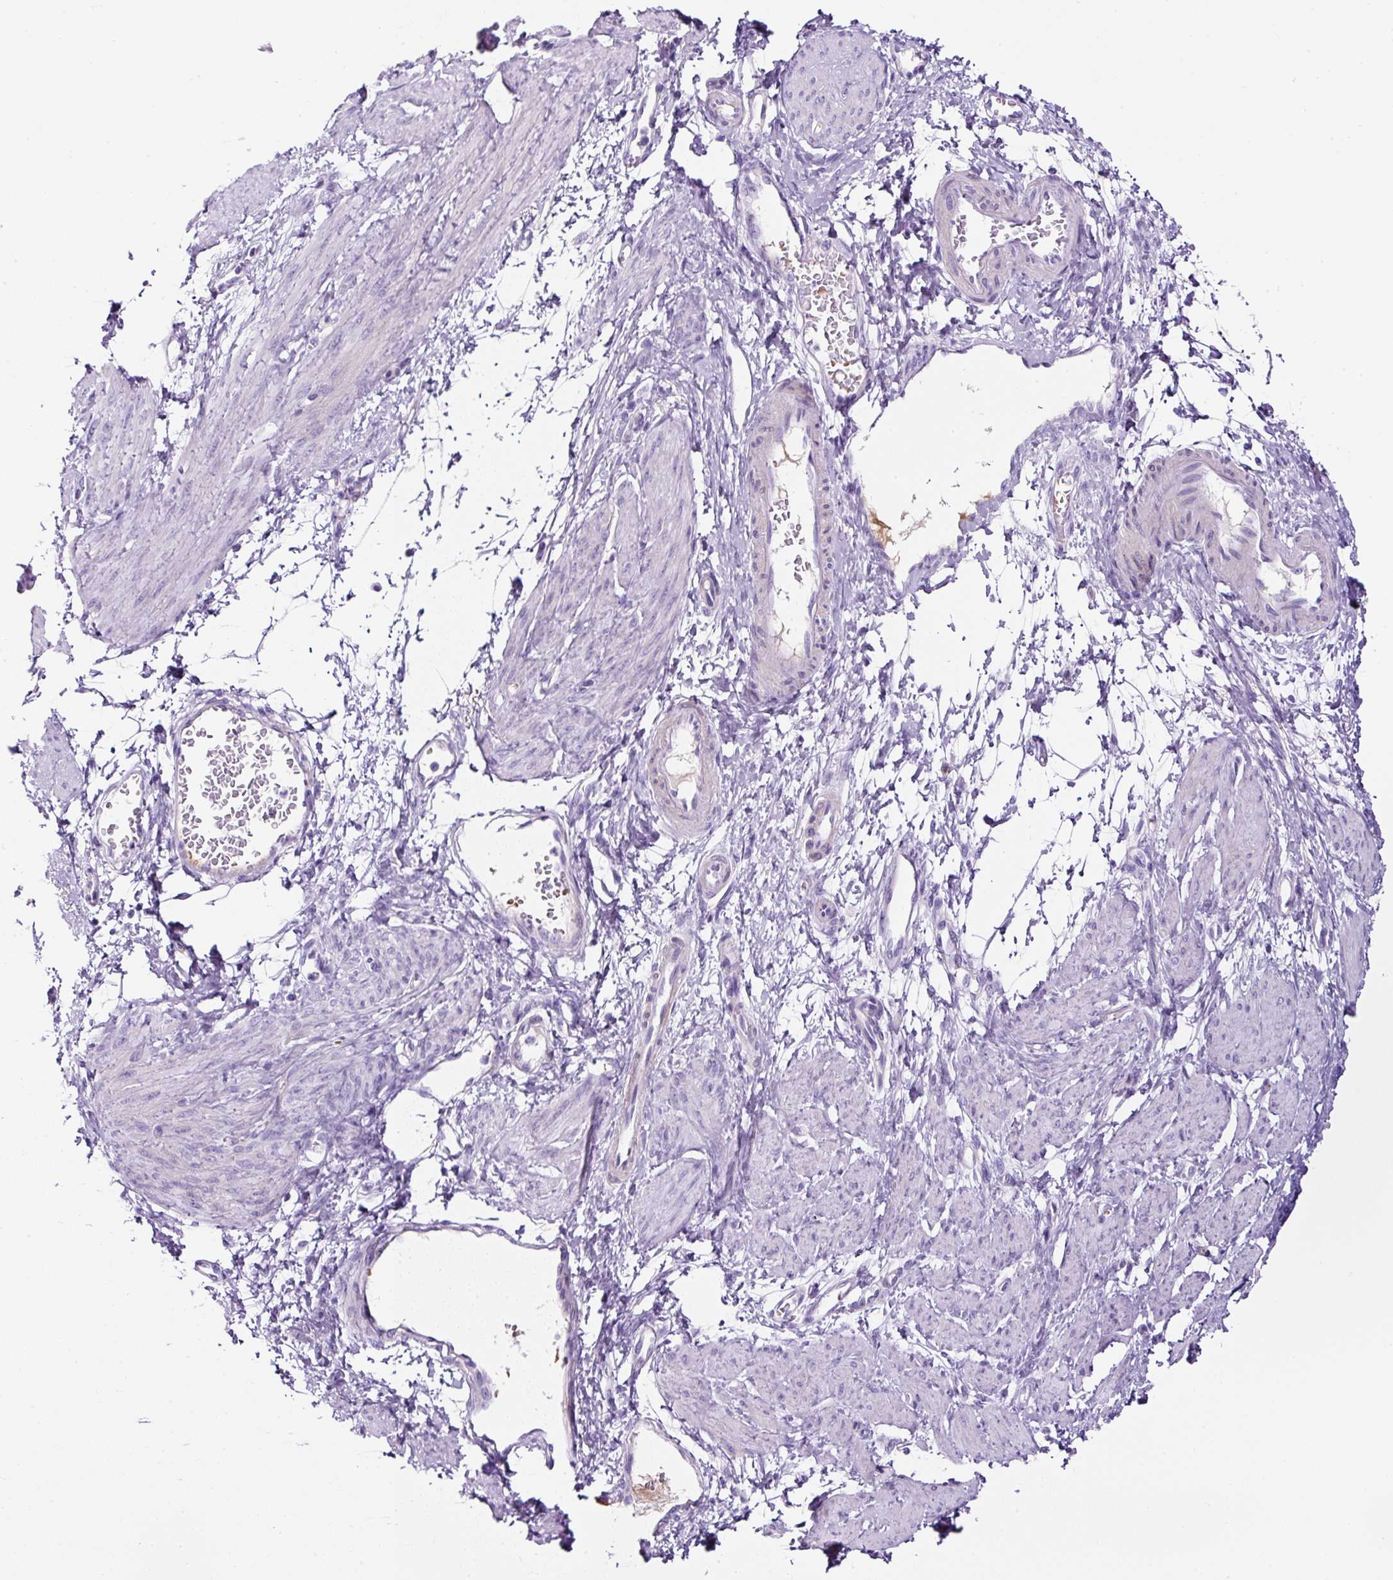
{"staining": {"intensity": "negative", "quantity": "none", "location": "none"}, "tissue": "smooth muscle", "cell_type": "Smooth muscle cells", "image_type": "normal", "snomed": [{"axis": "morphology", "description": "Normal tissue, NOS"}, {"axis": "topography", "description": "Smooth muscle"}, {"axis": "topography", "description": "Uterus"}], "caption": "This is a micrograph of IHC staining of unremarkable smooth muscle, which shows no positivity in smooth muscle cells.", "gene": "TMEM200B", "patient": {"sex": "female", "age": 39}}